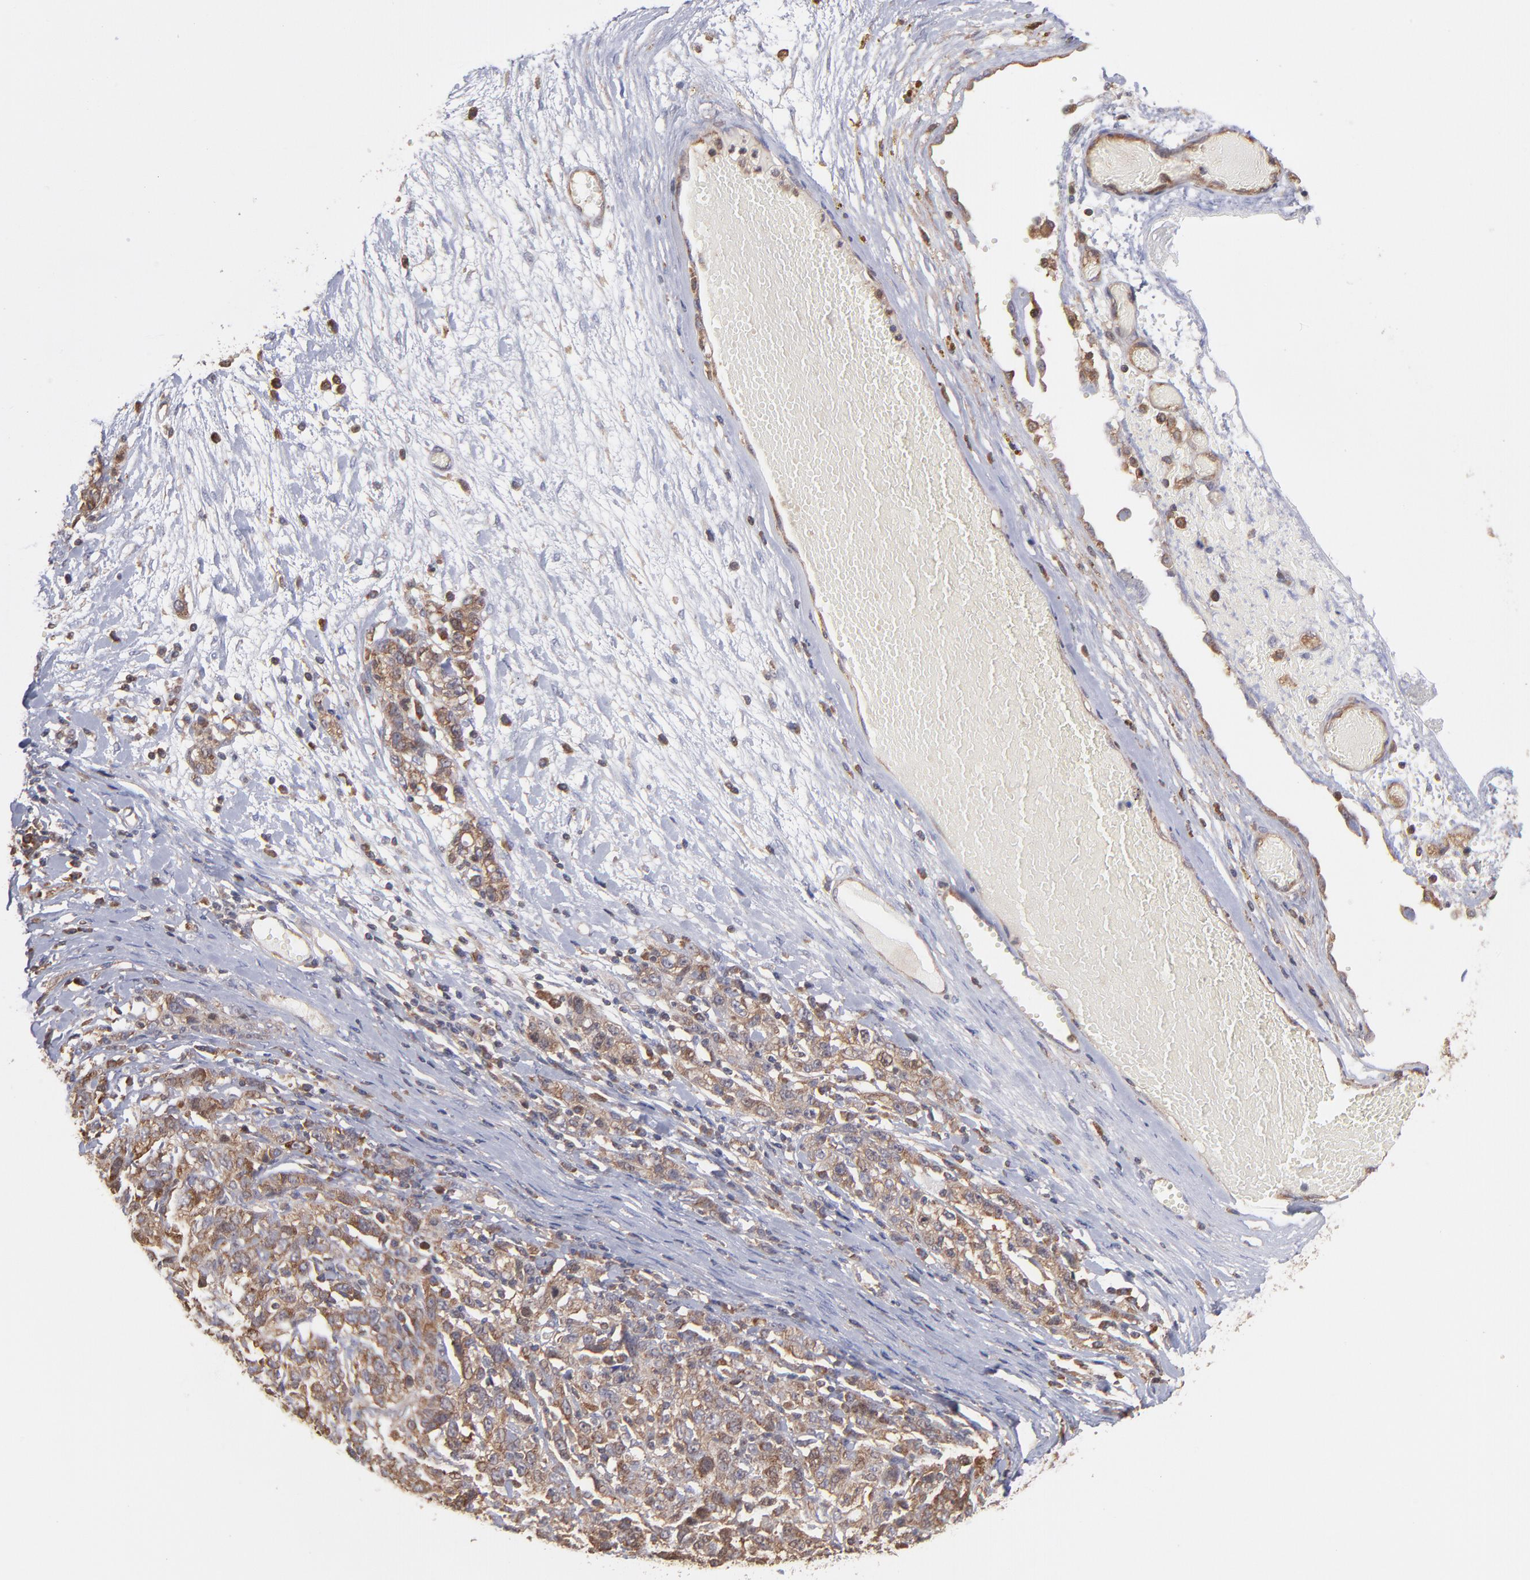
{"staining": {"intensity": "weak", "quantity": ">75%", "location": "cytoplasmic/membranous"}, "tissue": "ovarian cancer", "cell_type": "Tumor cells", "image_type": "cancer", "snomed": [{"axis": "morphology", "description": "Cystadenocarcinoma, serous, NOS"}, {"axis": "topography", "description": "Ovary"}], "caption": "A low amount of weak cytoplasmic/membranous expression is seen in about >75% of tumor cells in serous cystadenocarcinoma (ovarian) tissue.", "gene": "MAPRE1", "patient": {"sex": "female", "age": 71}}